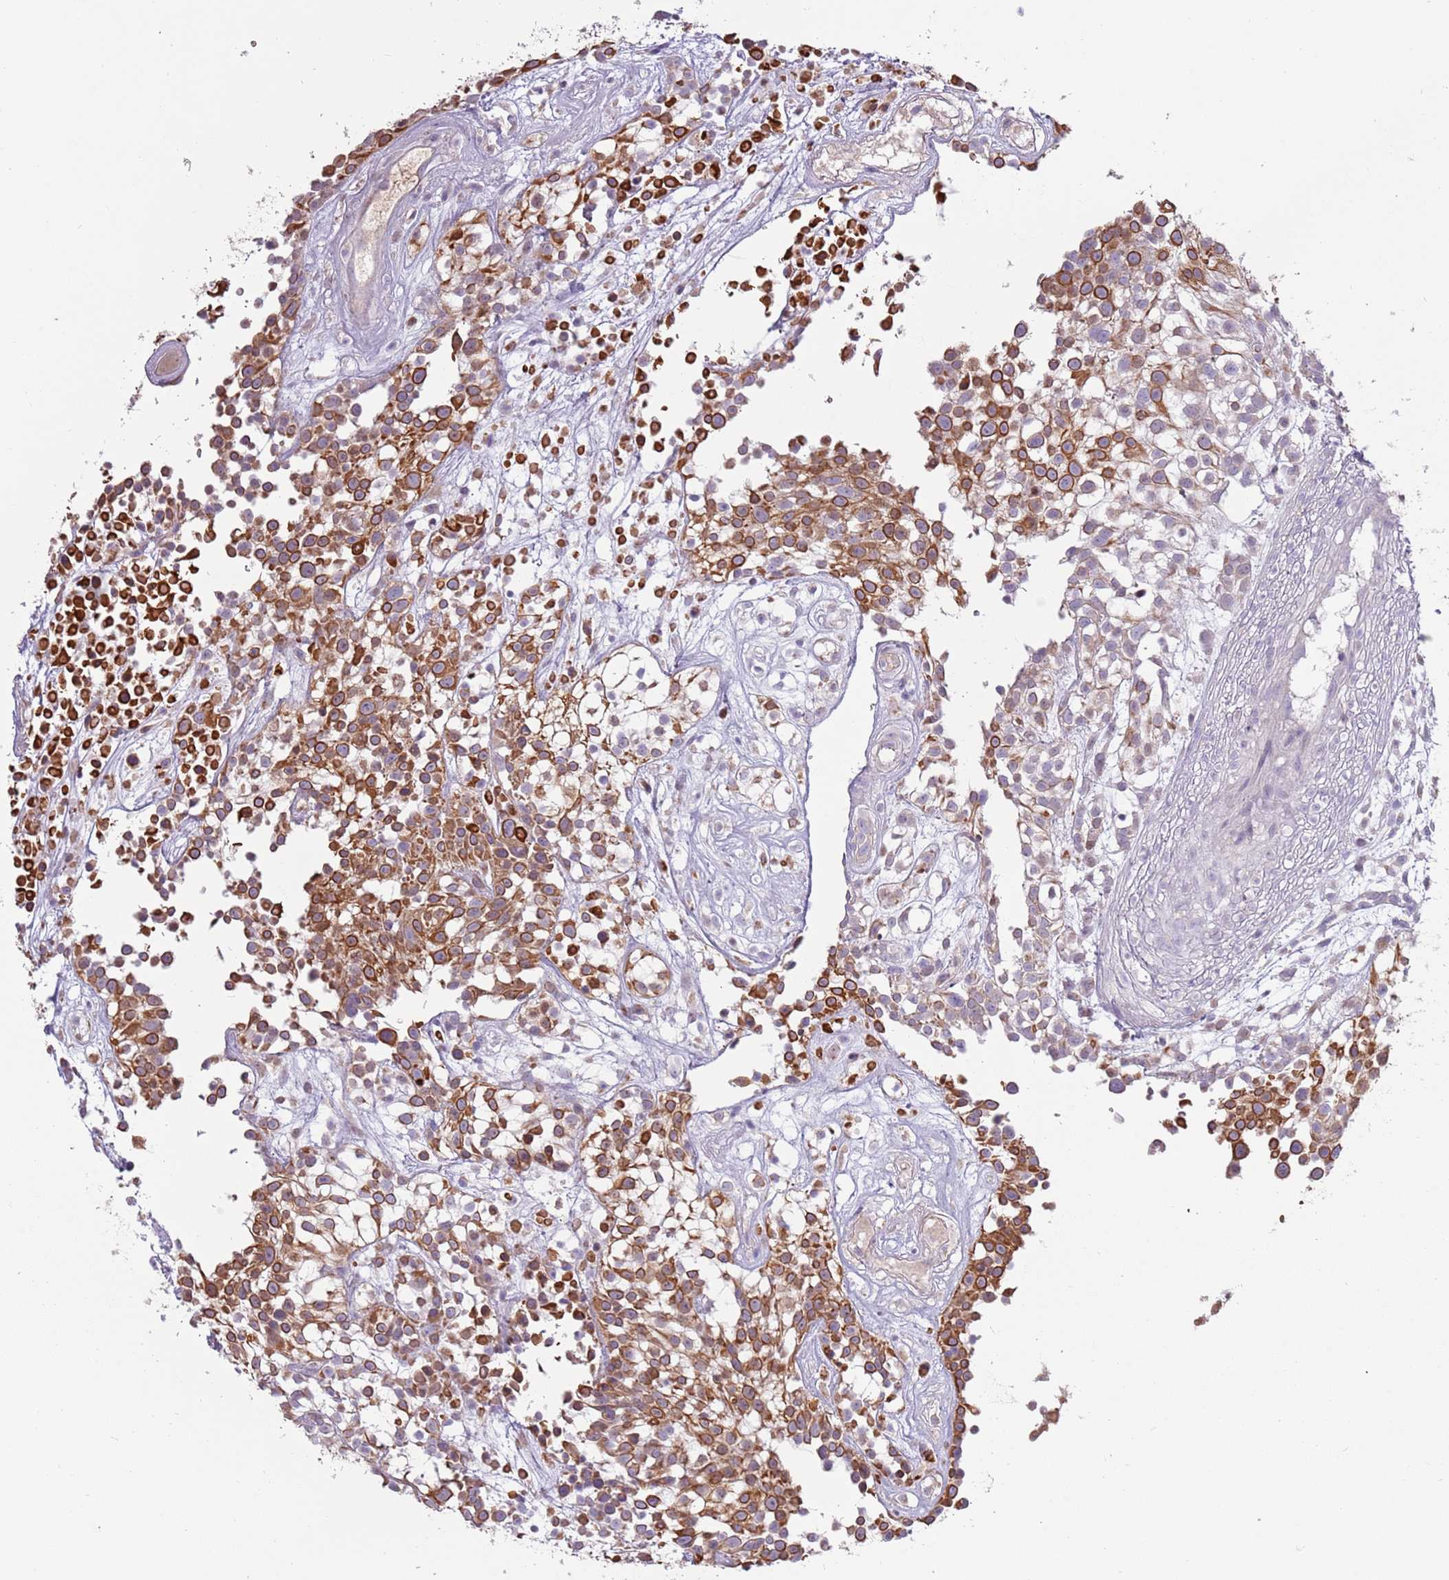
{"staining": {"intensity": "strong", "quantity": ">75%", "location": "cytoplasmic/membranous"}, "tissue": "urothelial cancer", "cell_type": "Tumor cells", "image_type": "cancer", "snomed": [{"axis": "morphology", "description": "Urothelial carcinoma, High grade"}, {"axis": "topography", "description": "Urinary bladder"}], "caption": "Approximately >75% of tumor cells in human urothelial cancer show strong cytoplasmic/membranous protein expression as visualized by brown immunohistochemical staining.", "gene": "SYS1", "patient": {"sex": "male", "age": 56}}